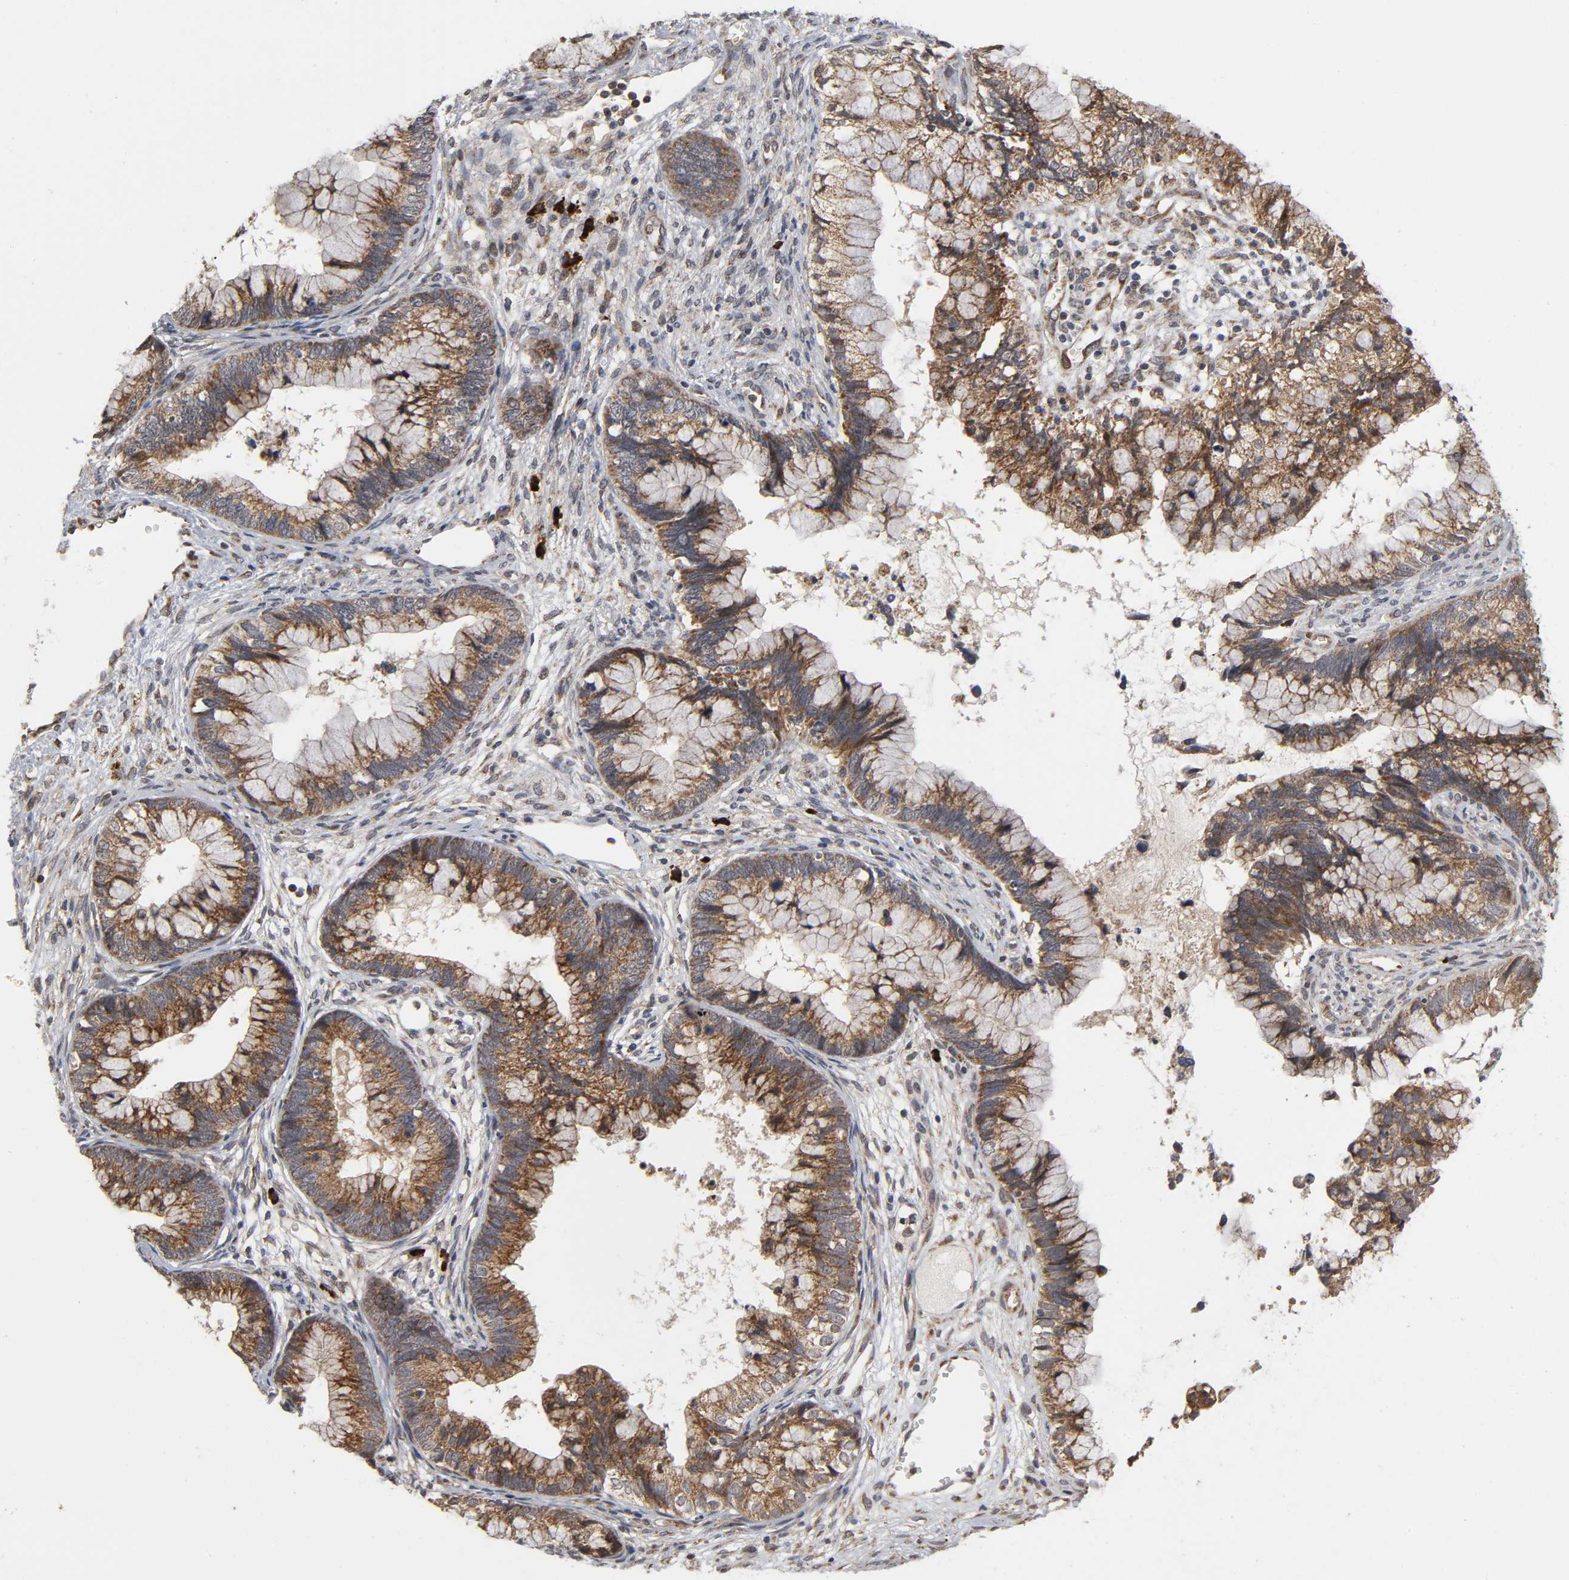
{"staining": {"intensity": "strong", "quantity": ">75%", "location": "cytoplasmic/membranous"}, "tissue": "cervical cancer", "cell_type": "Tumor cells", "image_type": "cancer", "snomed": [{"axis": "morphology", "description": "Adenocarcinoma, NOS"}, {"axis": "topography", "description": "Cervix"}], "caption": "Cervical adenocarcinoma stained with a brown dye demonstrates strong cytoplasmic/membranous positive staining in approximately >75% of tumor cells.", "gene": "SLC30A9", "patient": {"sex": "female", "age": 44}}